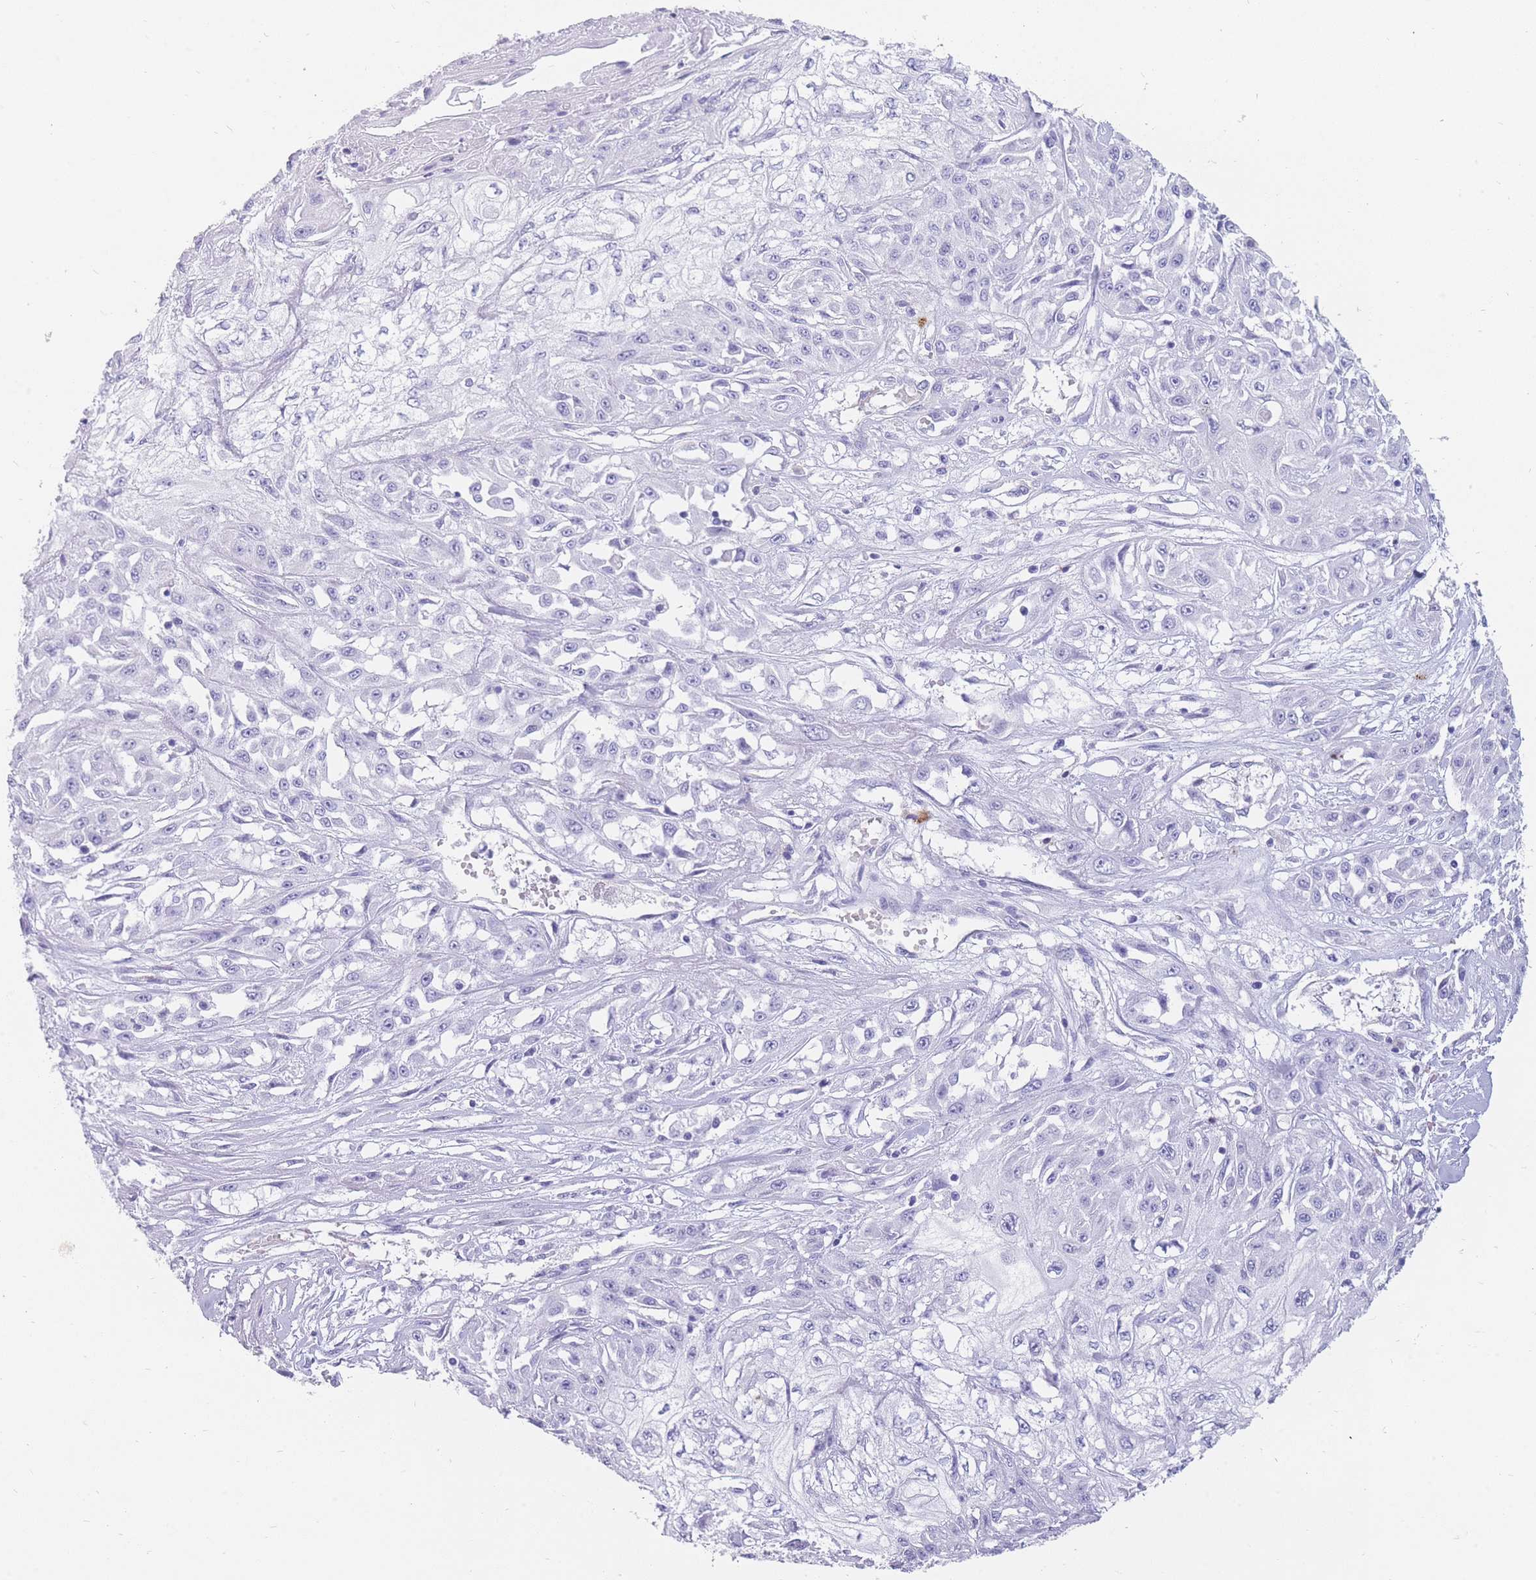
{"staining": {"intensity": "negative", "quantity": "none", "location": "none"}, "tissue": "skin cancer", "cell_type": "Tumor cells", "image_type": "cancer", "snomed": [{"axis": "morphology", "description": "Squamous cell carcinoma, NOS"}, {"axis": "morphology", "description": "Squamous cell carcinoma, metastatic, NOS"}, {"axis": "topography", "description": "Skin"}, {"axis": "topography", "description": "Lymph node"}], "caption": "Immunohistochemical staining of human skin cancer (metastatic squamous cell carcinoma) displays no significant positivity in tumor cells.", "gene": "UPK1A", "patient": {"sex": "male", "age": 75}}